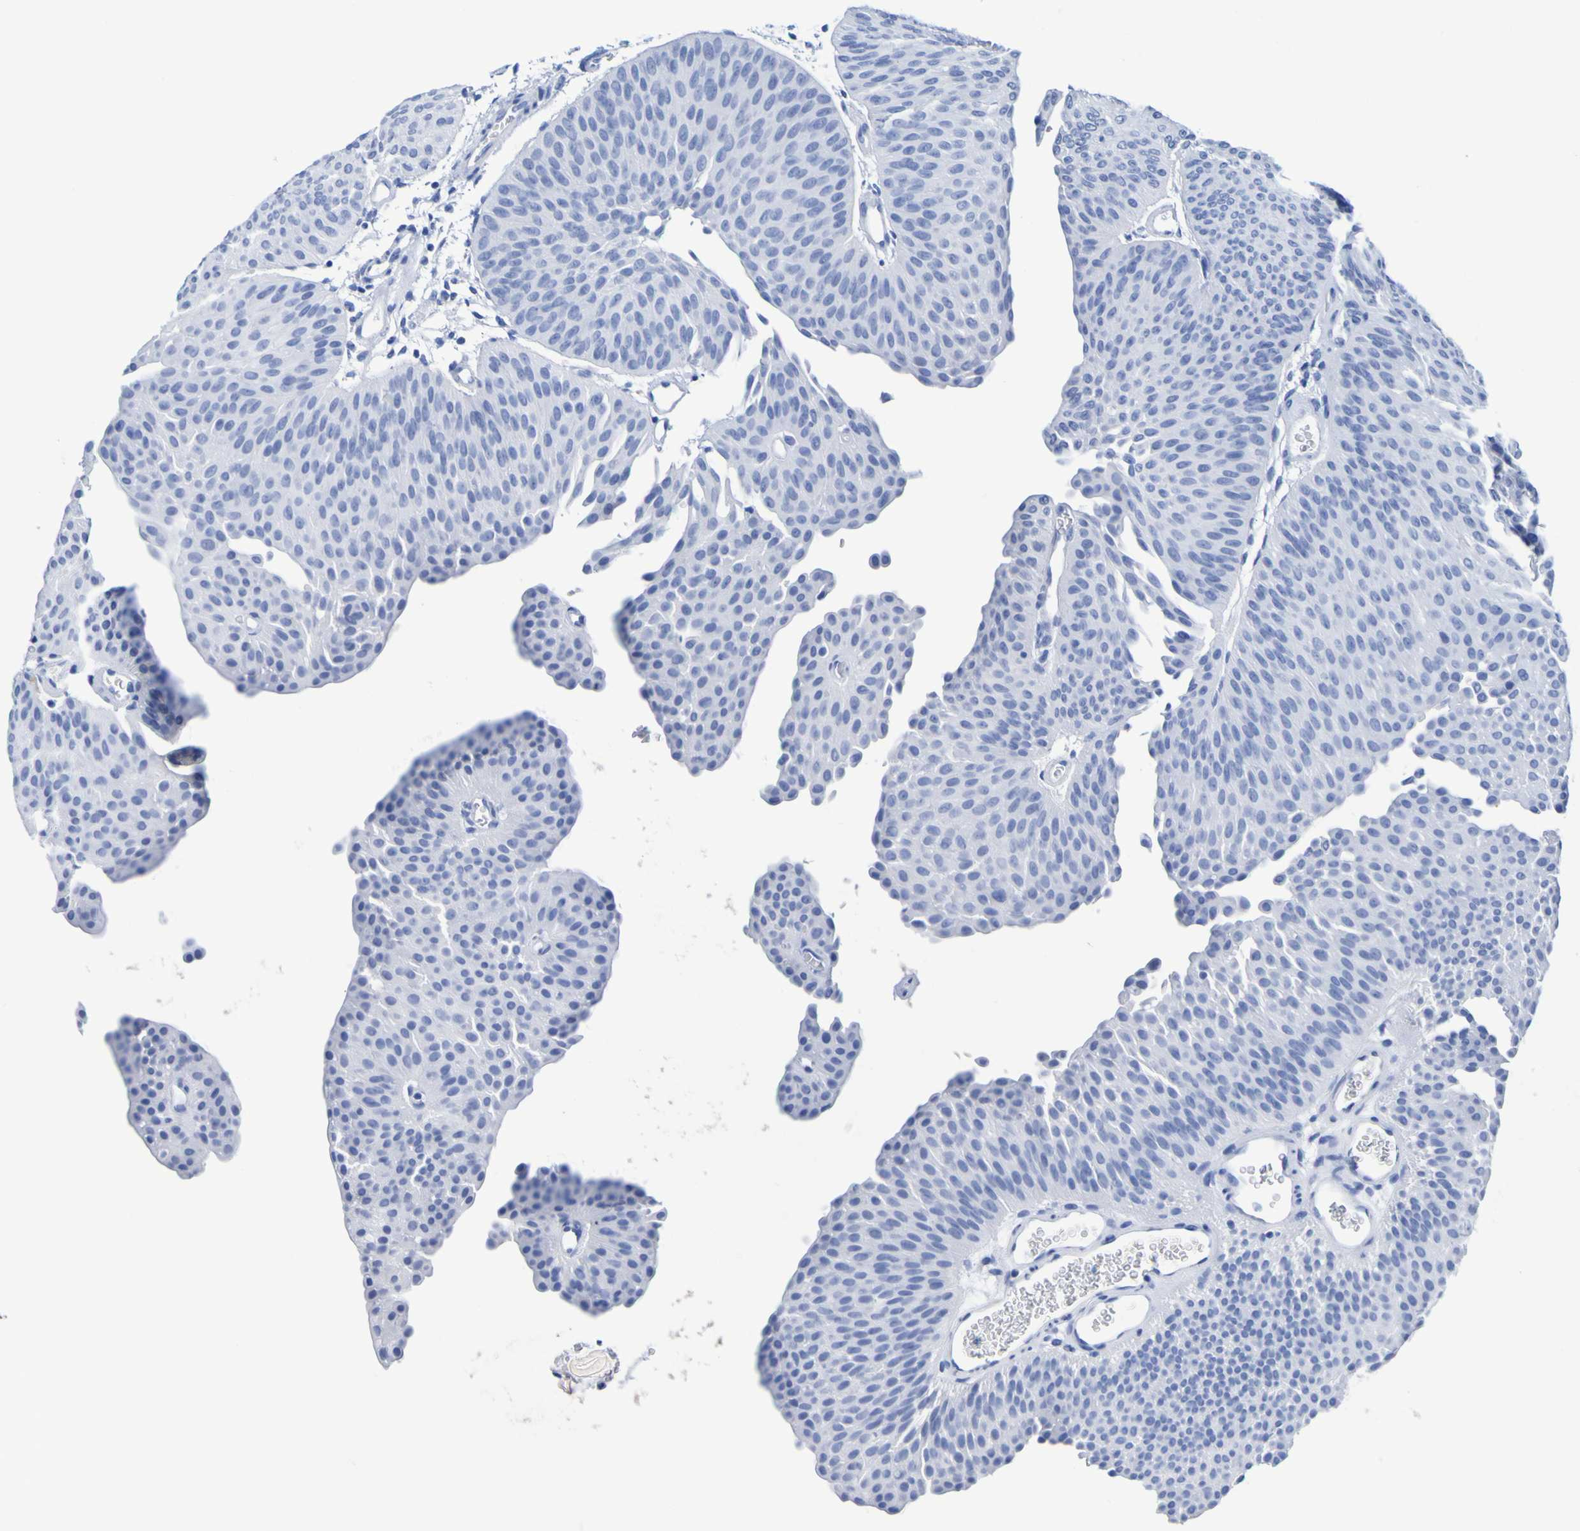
{"staining": {"intensity": "negative", "quantity": "none", "location": "none"}, "tissue": "urothelial cancer", "cell_type": "Tumor cells", "image_type": "cancer", "snomed": [{"axis": "morphology", "description": "Urothelial carcinoma, Low grade"}, {"axis": "topography", "description": "Urinary bladder"}], "caption": "This is an immunohistochemistry micrograph of human urothelial cancer. There is no positivity in tumor cells.", "gene": "DPEP1", "patient": {"sex": "female", "age": 60}}